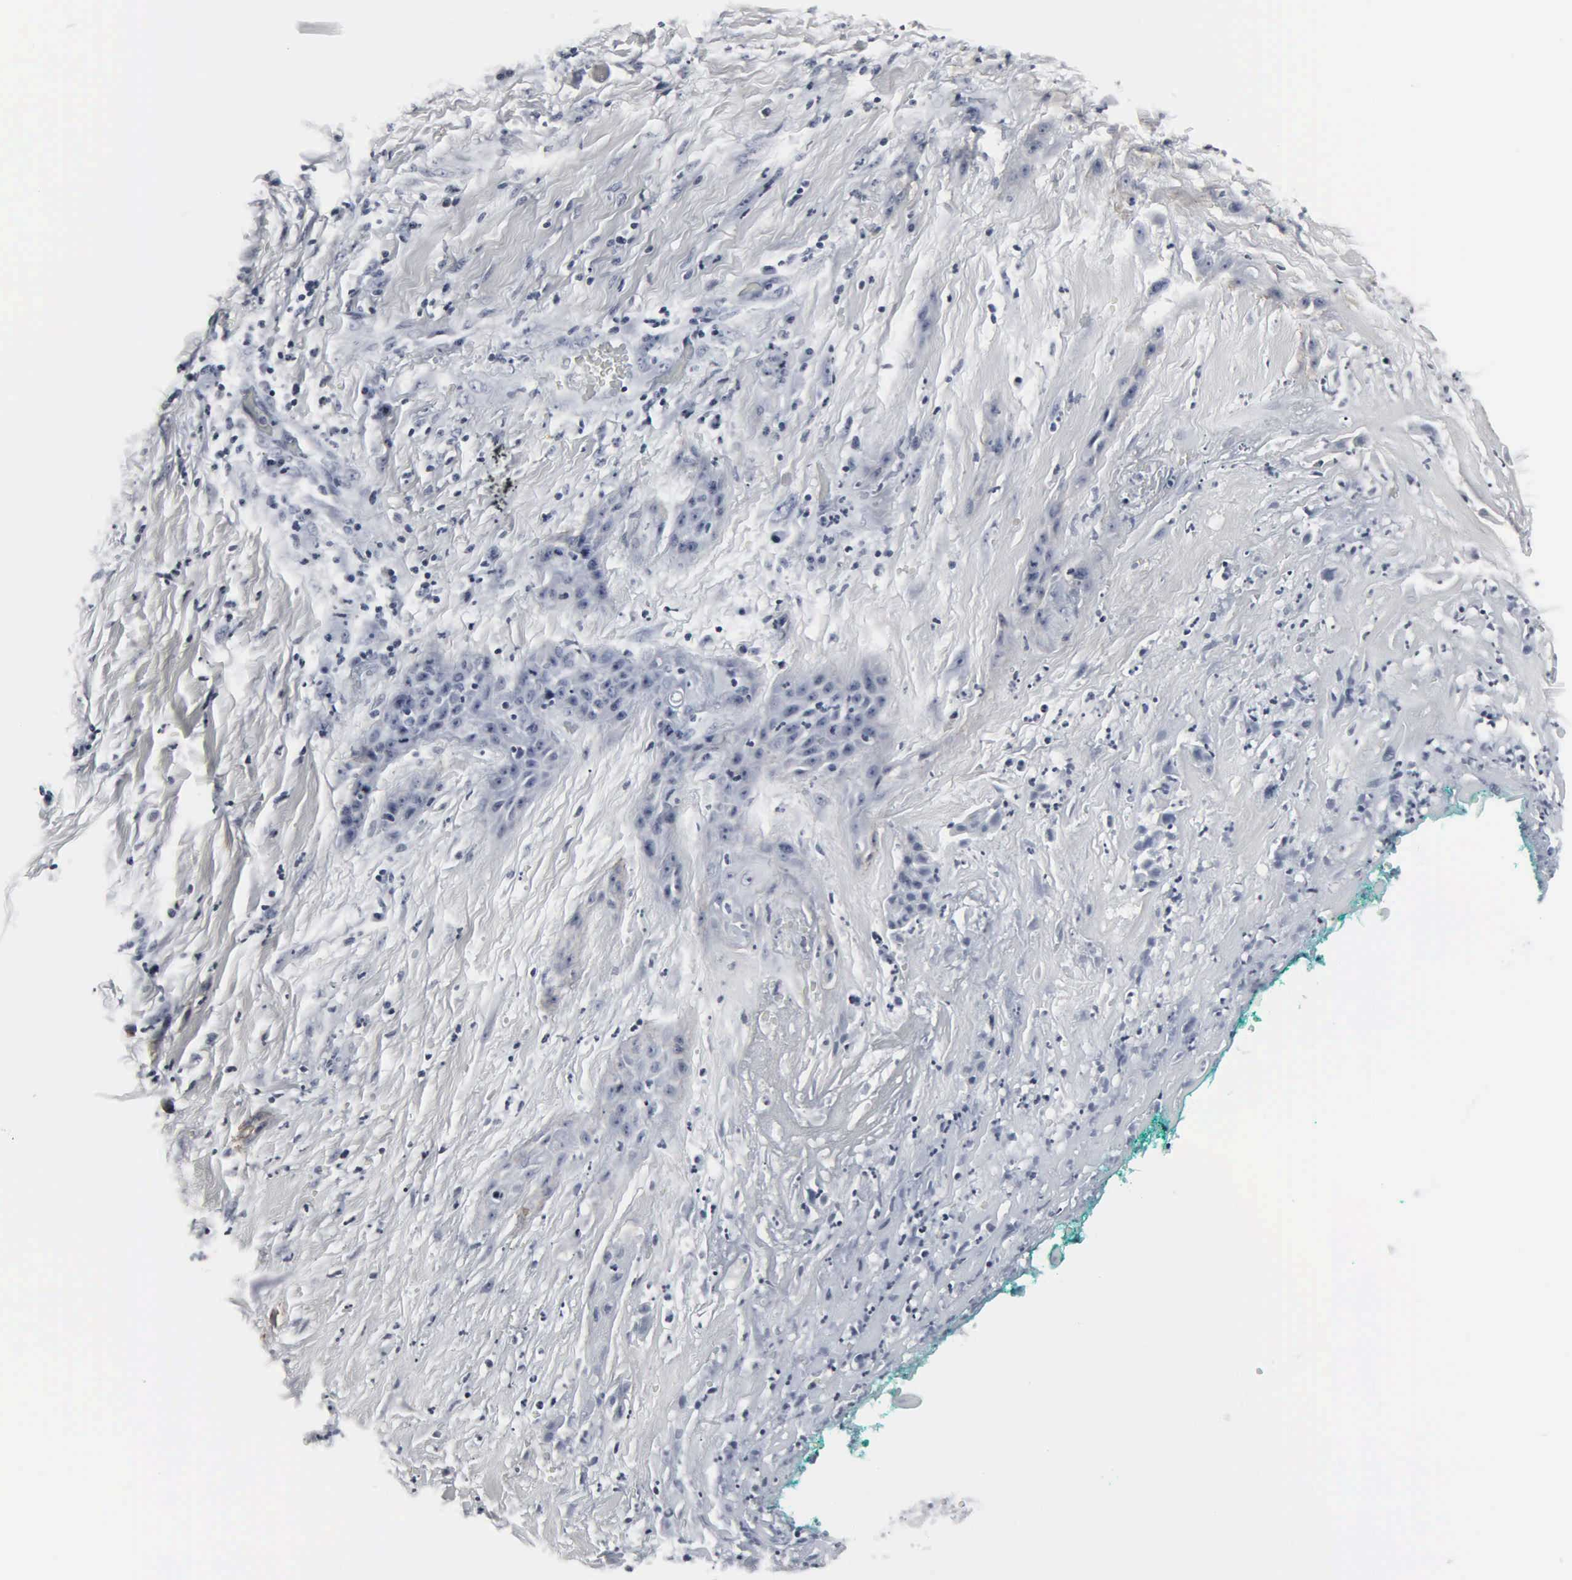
{"staining": {"intensity": "negative", "quantity": "none", "location": "none"}, "tissue": "skin cancer", "cell_type": "Tumor cells", "image_type": "cancer", "snomed": [{"axis": "morphology", "description": "Squamous cell carcinoma, NOS"}, {"axis": "topography", "description": "Skin"}, {"axis": "topography", "description": "Anal"}], "caption": "Immunohistochemical staining of human skin squamous cell carcinoma demonstrates no significant positivity in tumor cells. Brightfield microscopy of immunohistochemistry stained with DAB (3,3'-diaminobenzidine) (brown) and hematoxylin (blue), captured at high magnification.", "gene": "DGCR2", "patient": {"sex": "male", "age": 64}}